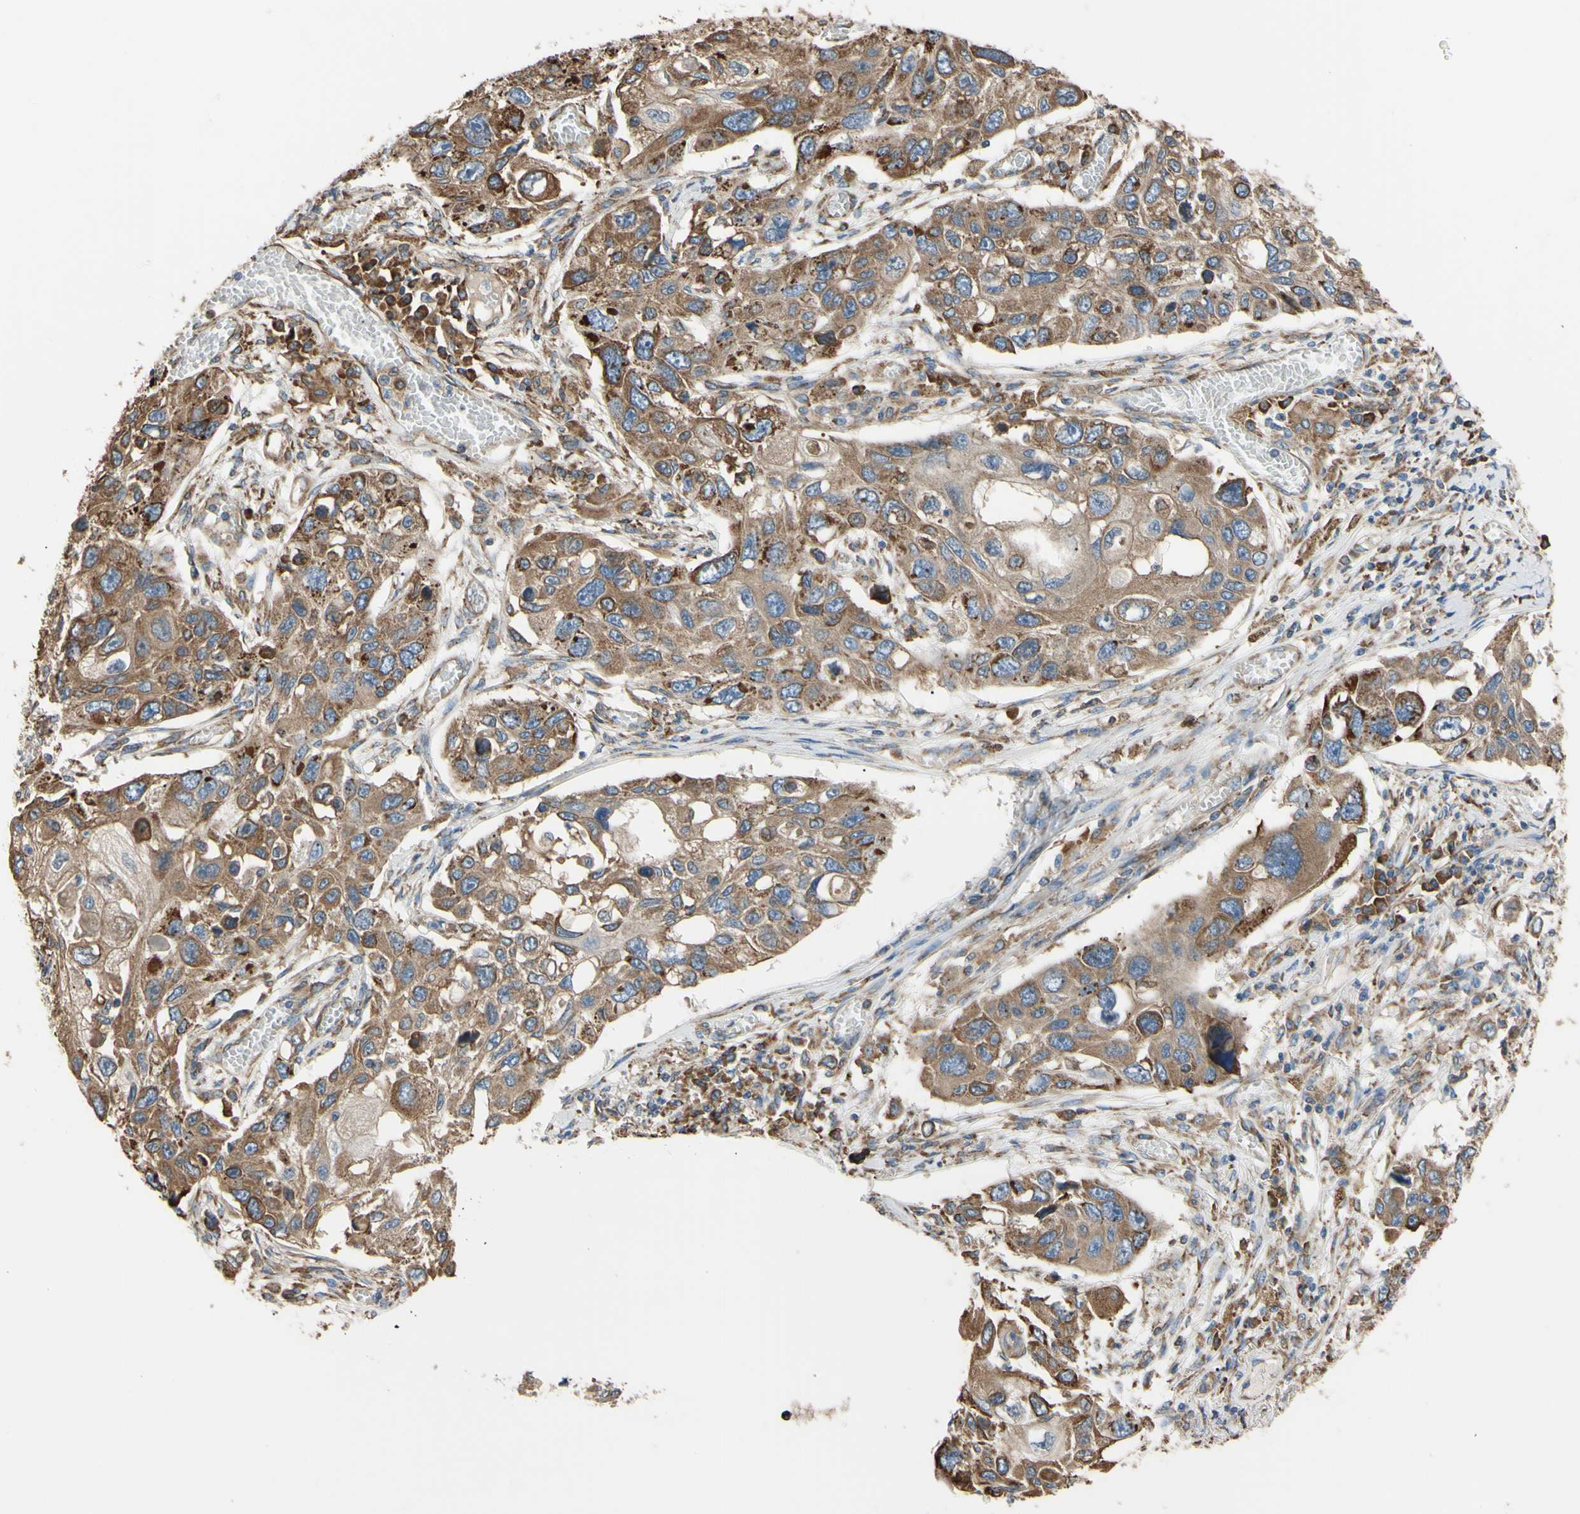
{"staining": {"intensity": "moderate", "quantity": ">75%", "location": "cytoplasmic/membranous"}, "tissue": "lung cancer", "cell_type": "Tumor cells", "image_type": "cancer", "snomed": [{"axis": "morphology", "description": "Squamous cell carcinoma, NOS"}, {"axis": "topography", "description": "Lung"}], "caption": "This image exhibits lung squamous cell carcinoma stained with immunohistochemistry to label a protein in brown. The cytoplasmic/membranous of tumor cells show moderate positivity for the protein. Nuclei are counter-stained blue.", "gene": "BMF", "patient": {"sex": "male", "age": 71}}